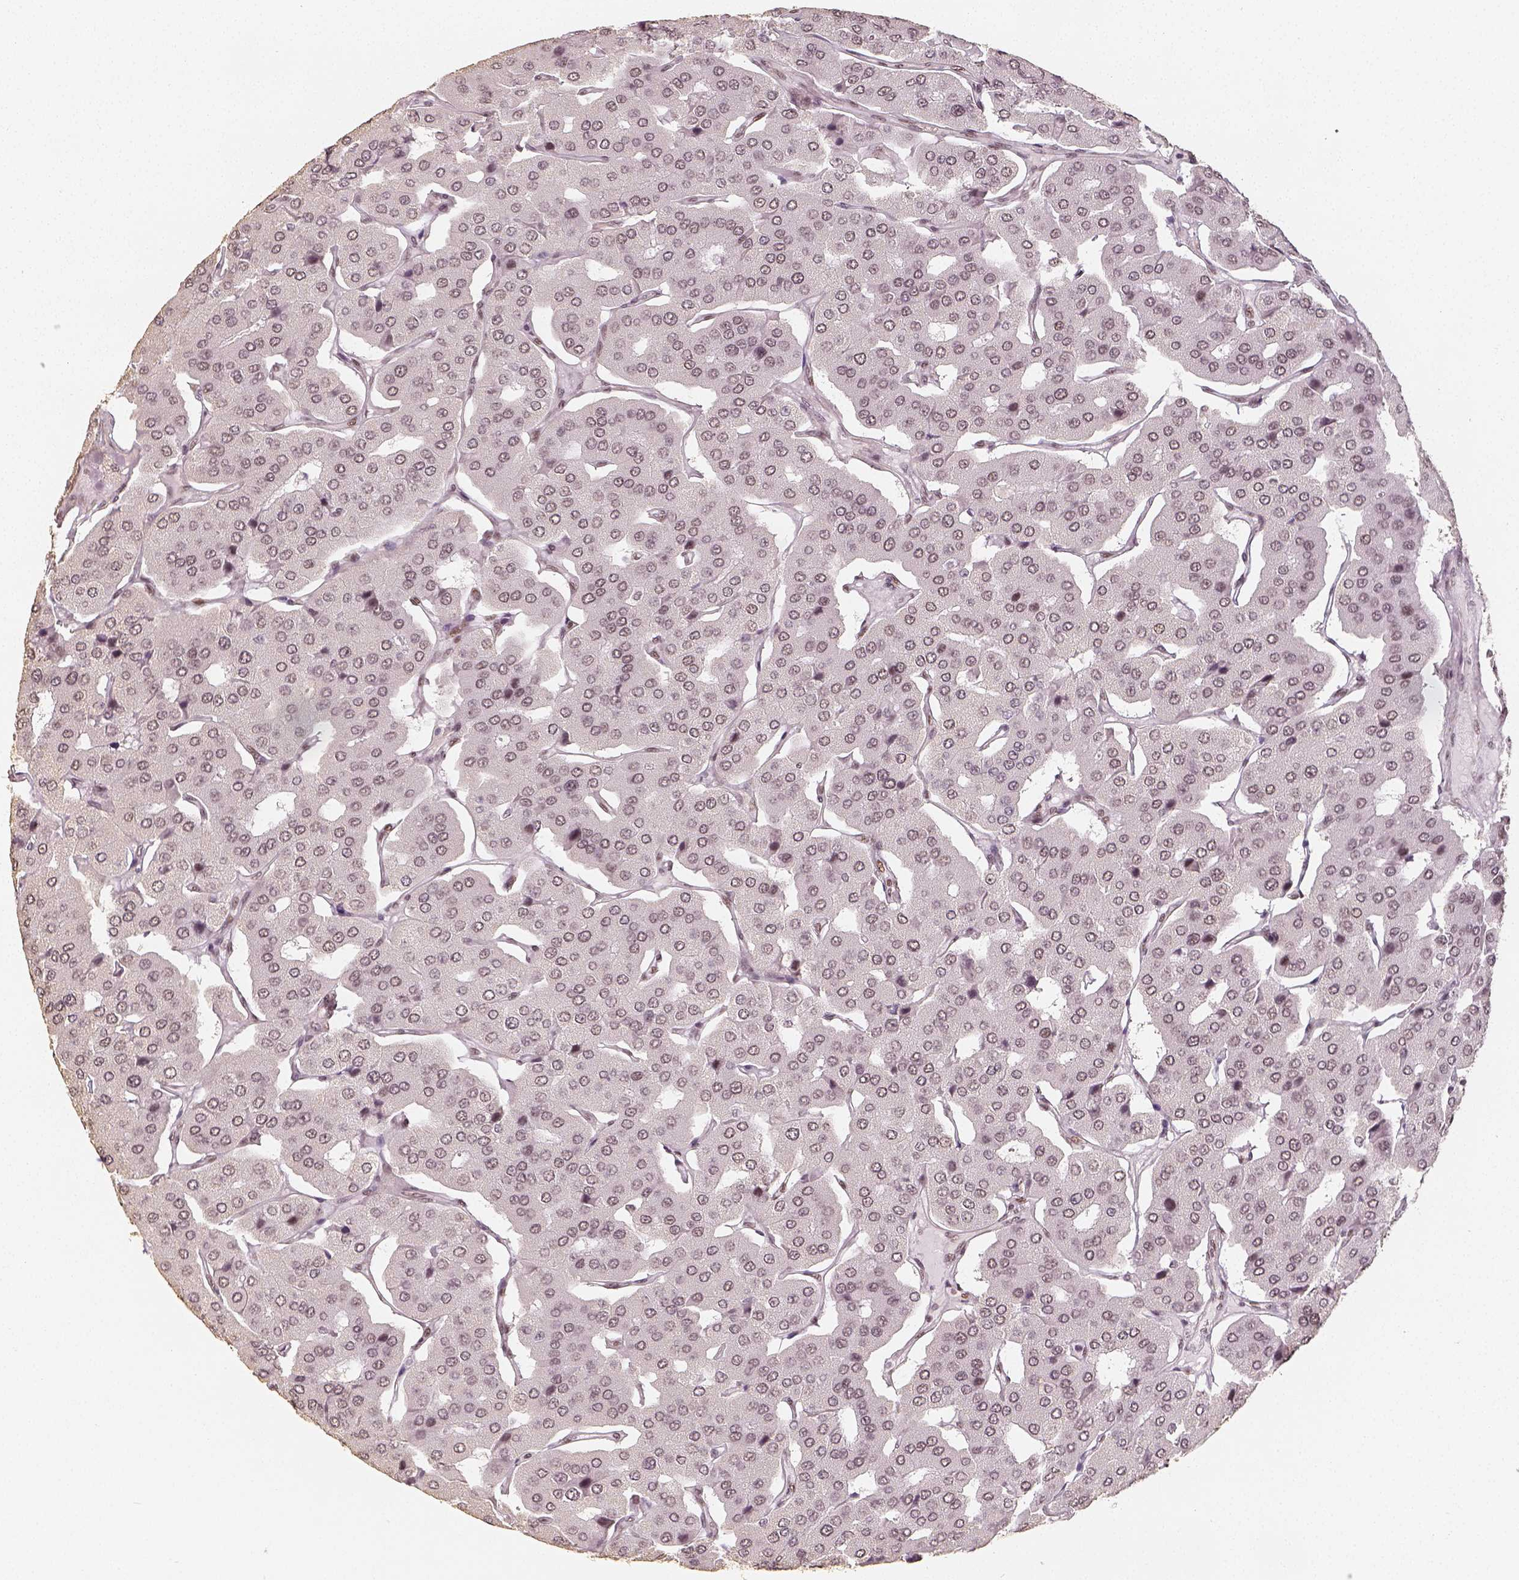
{"staining": {"intensity": "weak", "quantity": "<25%", "location": "nuclear"}, "tissue": "parathyroid gland", "cell_type": "Glandular cells", "image_type": "normal", "snomed": [{"axis": "morphology", "description": "Normal tissue, NOS"}, {"axis": "morphology", "description": "Adenoma, NOS"}, {"axis": "topography", "description": "Parathyroid gland"}], "caption": "Immunohistochemical staining of unremarkable parathyroid gland displays no significant expression in glandular cells. (Stains: DAB immunohistochemistry (IHC) with hematoxylin counter stain, Microscopy: brightfield microscopy at high magnification).", "gene": "HDAC1", "patient": {"sex": "female", "age": 86}}